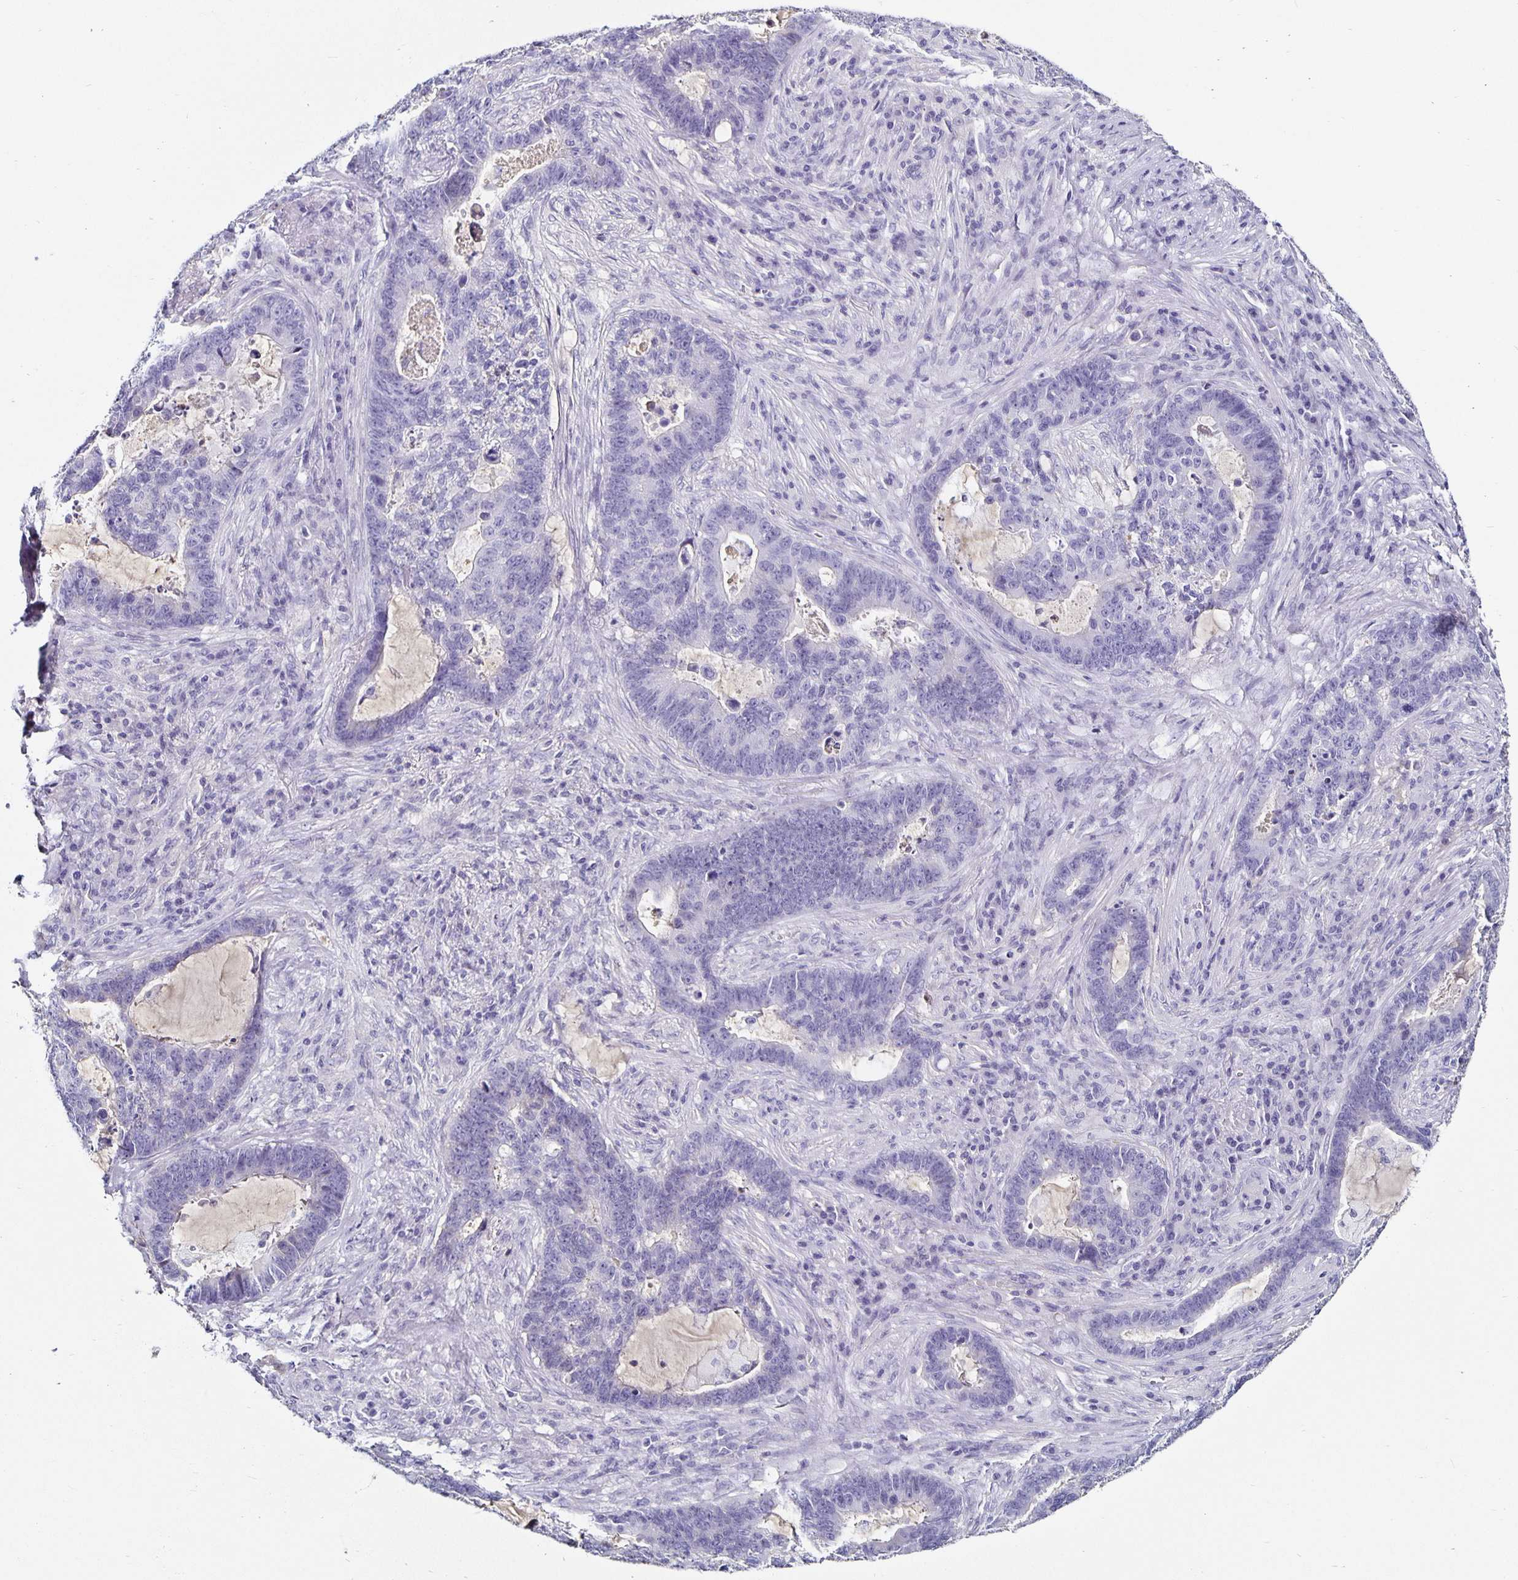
{"staining": {"intensity": "negative", "quantity": "none", "location": "none"}, "tissue": "lung cancer", "cell_type": "Tumor cells", "image_type": "cancer", "snomed": [{"axis": "morphology", "description": "Aneuploidy"}, {"axis": "morphology", "description": "Adenocarcinoma, NOS"}, {"axis": "morphology", "description": "Adenocarcinoma primary or metastatic"}, {"axis": "topography", "description": "Lung"}], "caption": "Immunohistochemical staining of human lung cancer (adenocarcinoma primary or metastatic) displays no significant positivity in tumor cells.", "gene": "TTR", "patient": {"sex": "female", "age": 75}}